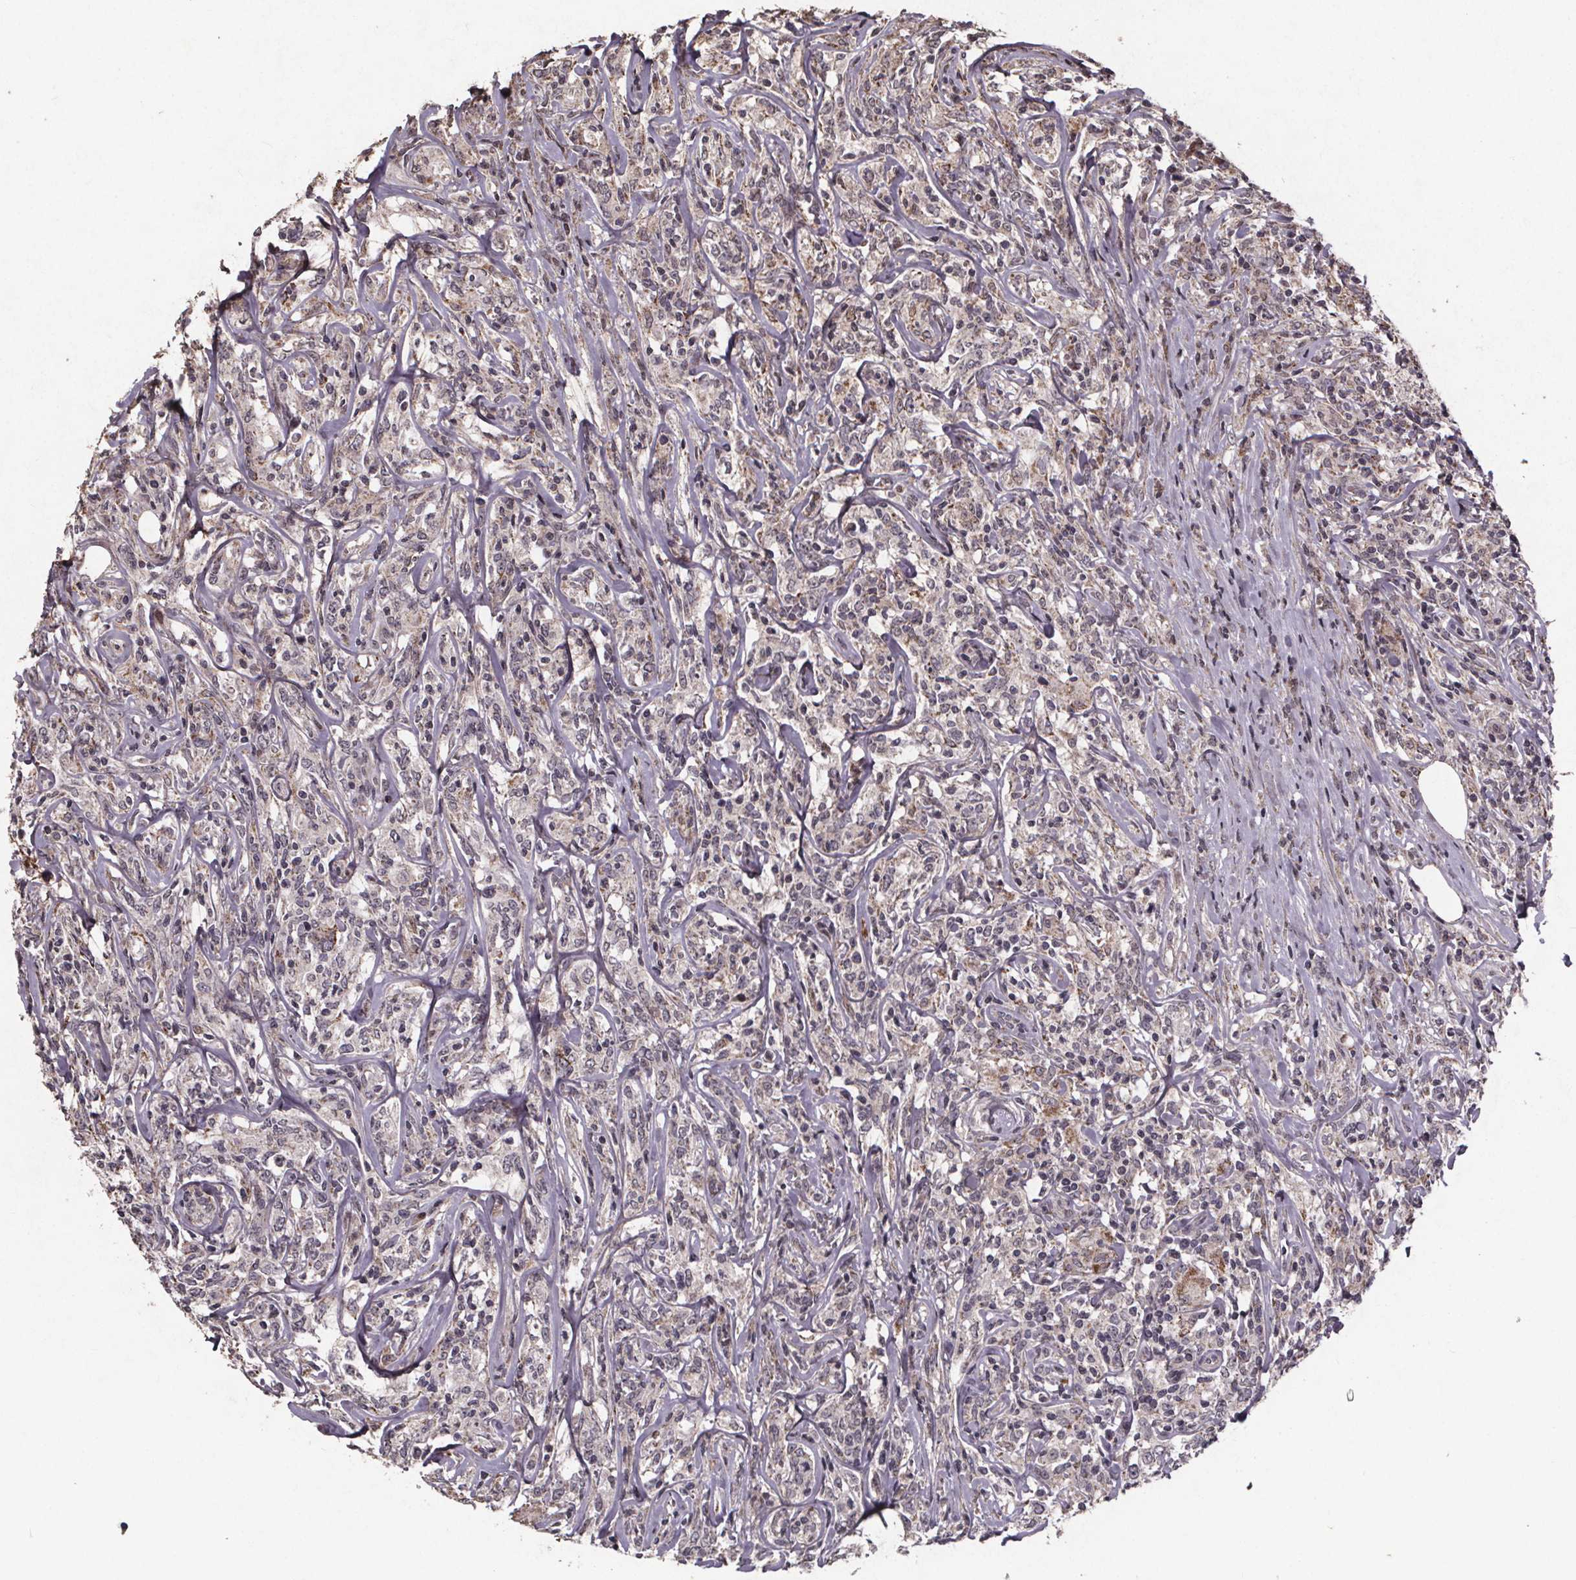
{"staining": {"intensity": "negative", "quantity": "none", "location": "none"}, "tissue": "lymphoma", "cell_type": "Tumor cells", "image_type": "cancer", "snomed": [{"axis": "morphology", "description": "Malignant lymphoma, non-Hodgkin's type, High grade"}, {"axis": "topography", "description": "Lymph node"}], "caption": "Immunohistochemistry of human lymphoma shows no positivity in tumor cells.", "gene": "GPX3", "patient": {"sex": "female", "age": 84}}